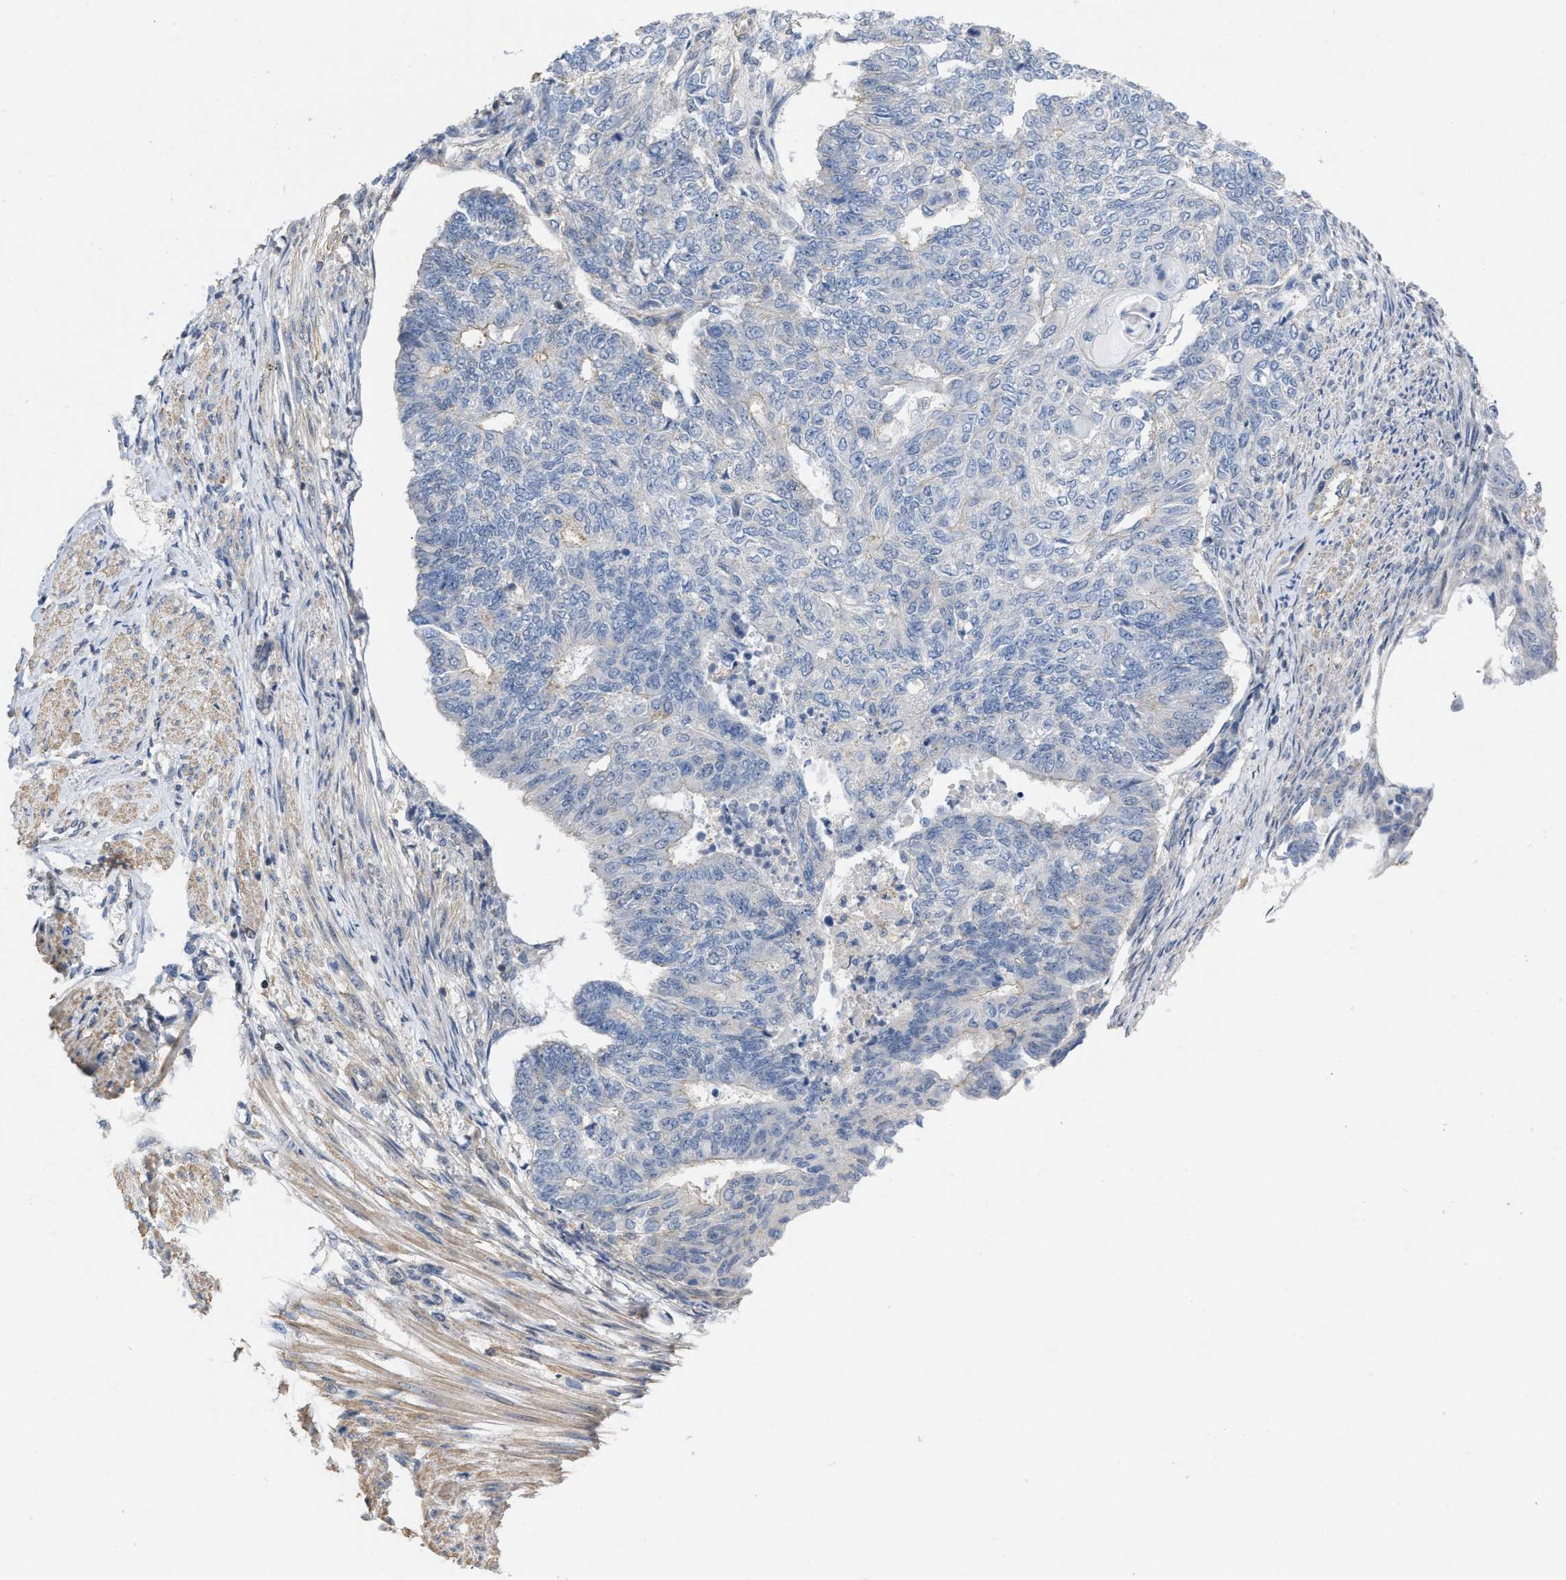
{"staining": {"intensity": "negative", "quantity": "none", "location": "none"}, "tissue": "endometrial cancer", "cell_type": "Tumor cells", "image_type": "cancer", "snomed": [{"axis": "morphology", "description": "Adenocarcinoma, NOS"}, {"axis": "topography", "description": "Endometrium"}], "caption": "This is an immunohistochemistry micrograph of human endometrial cancer. There is no positivity in tumor cells.", "gene": "TMEM131", "patient": {"sex": "female", "age": 32}}